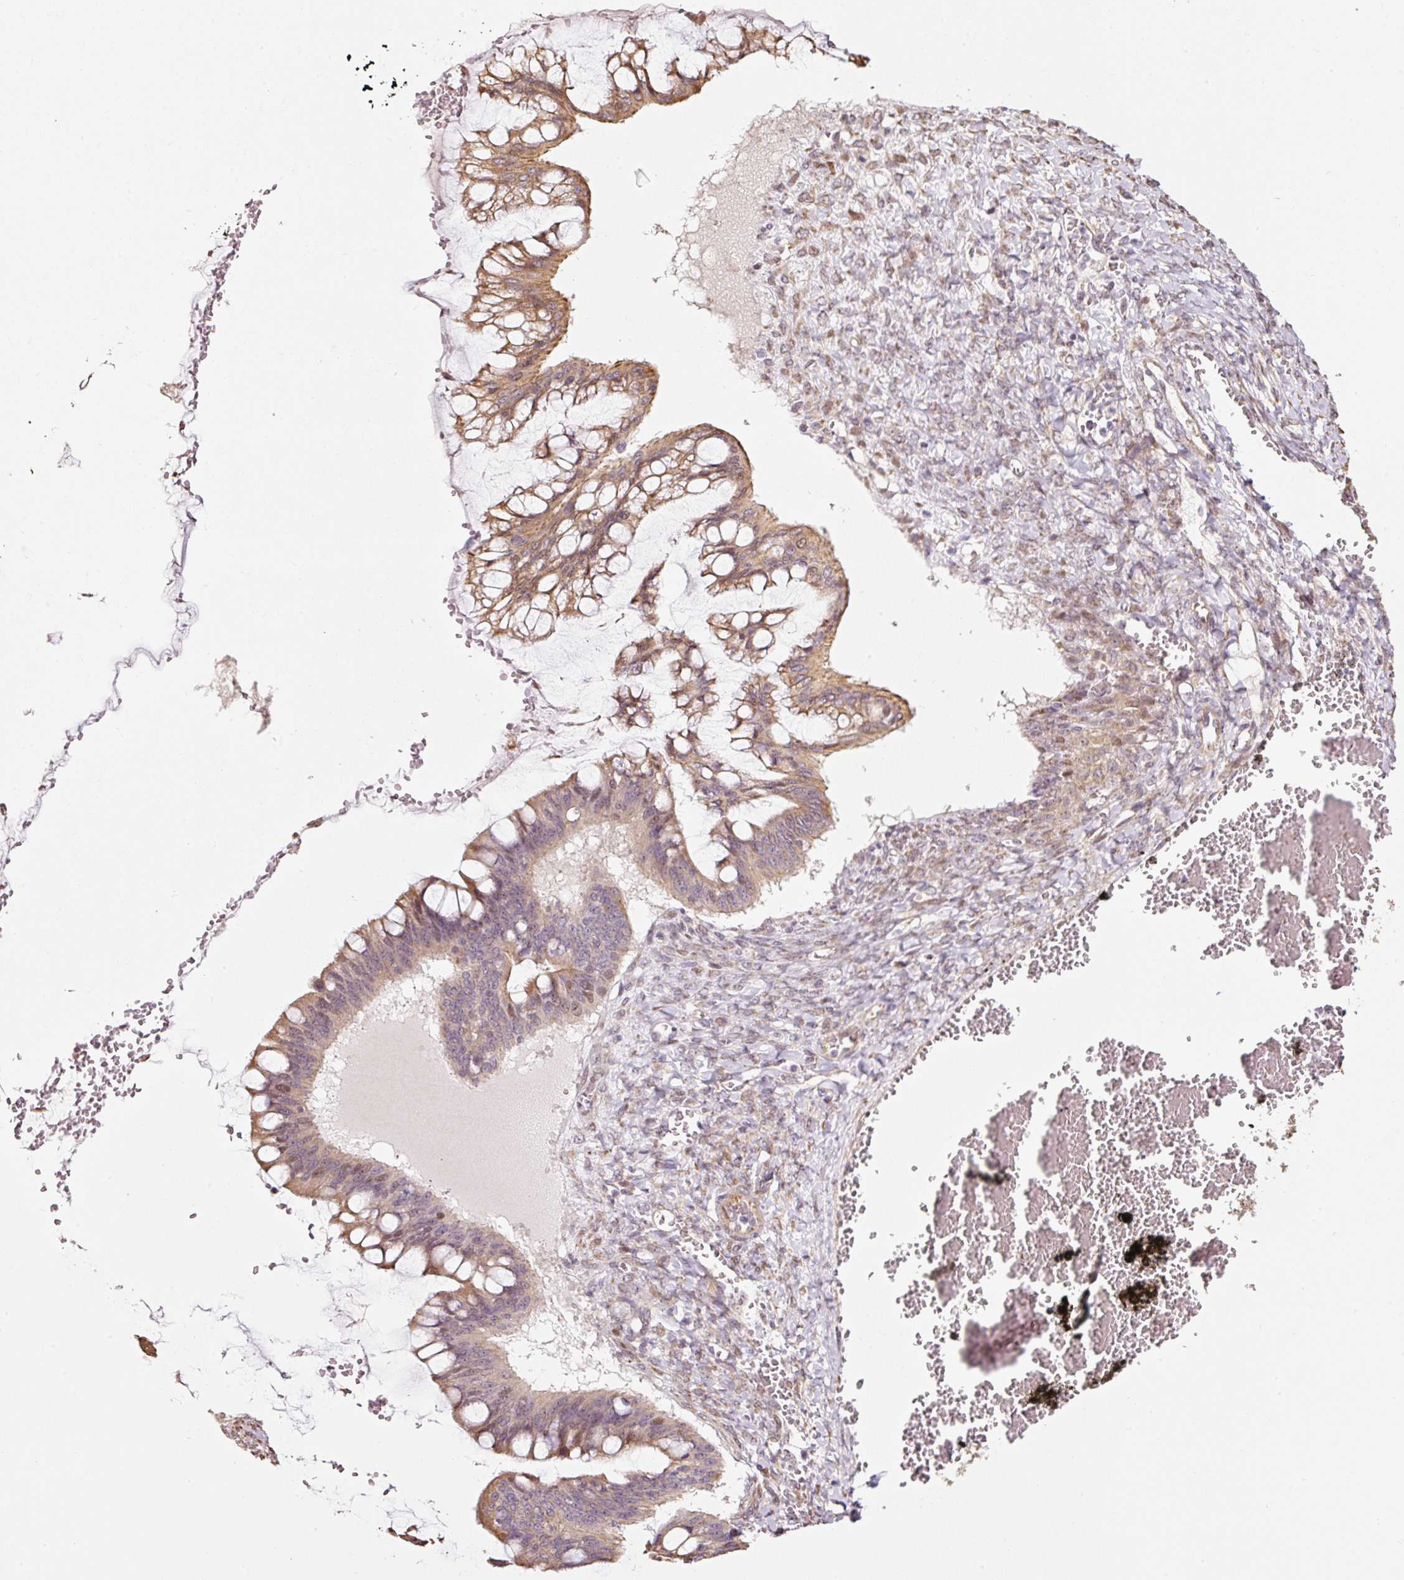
{"staining": {"intensity": "moderate", "quantity": ">75%", "location": "cytoplasmic/membranous"}, "tissue": "ovarian cancer", "cell_type": "Tumor cells", "image_type": "cancer", "snomed": [{"axis": "morphology", "description": "Cystadenocarcinoma, mucinous, NOS"}, {"axis": "topography", "description": "Ovary"}], "caption": "Protein positivity by immunohistochemistry shows moderate cytoplasmic/membranous expression in about >75% of tumor cells in ovarian cancer.", "gene": "ETF1", "patient": {"sex": "female", "age": 73}}